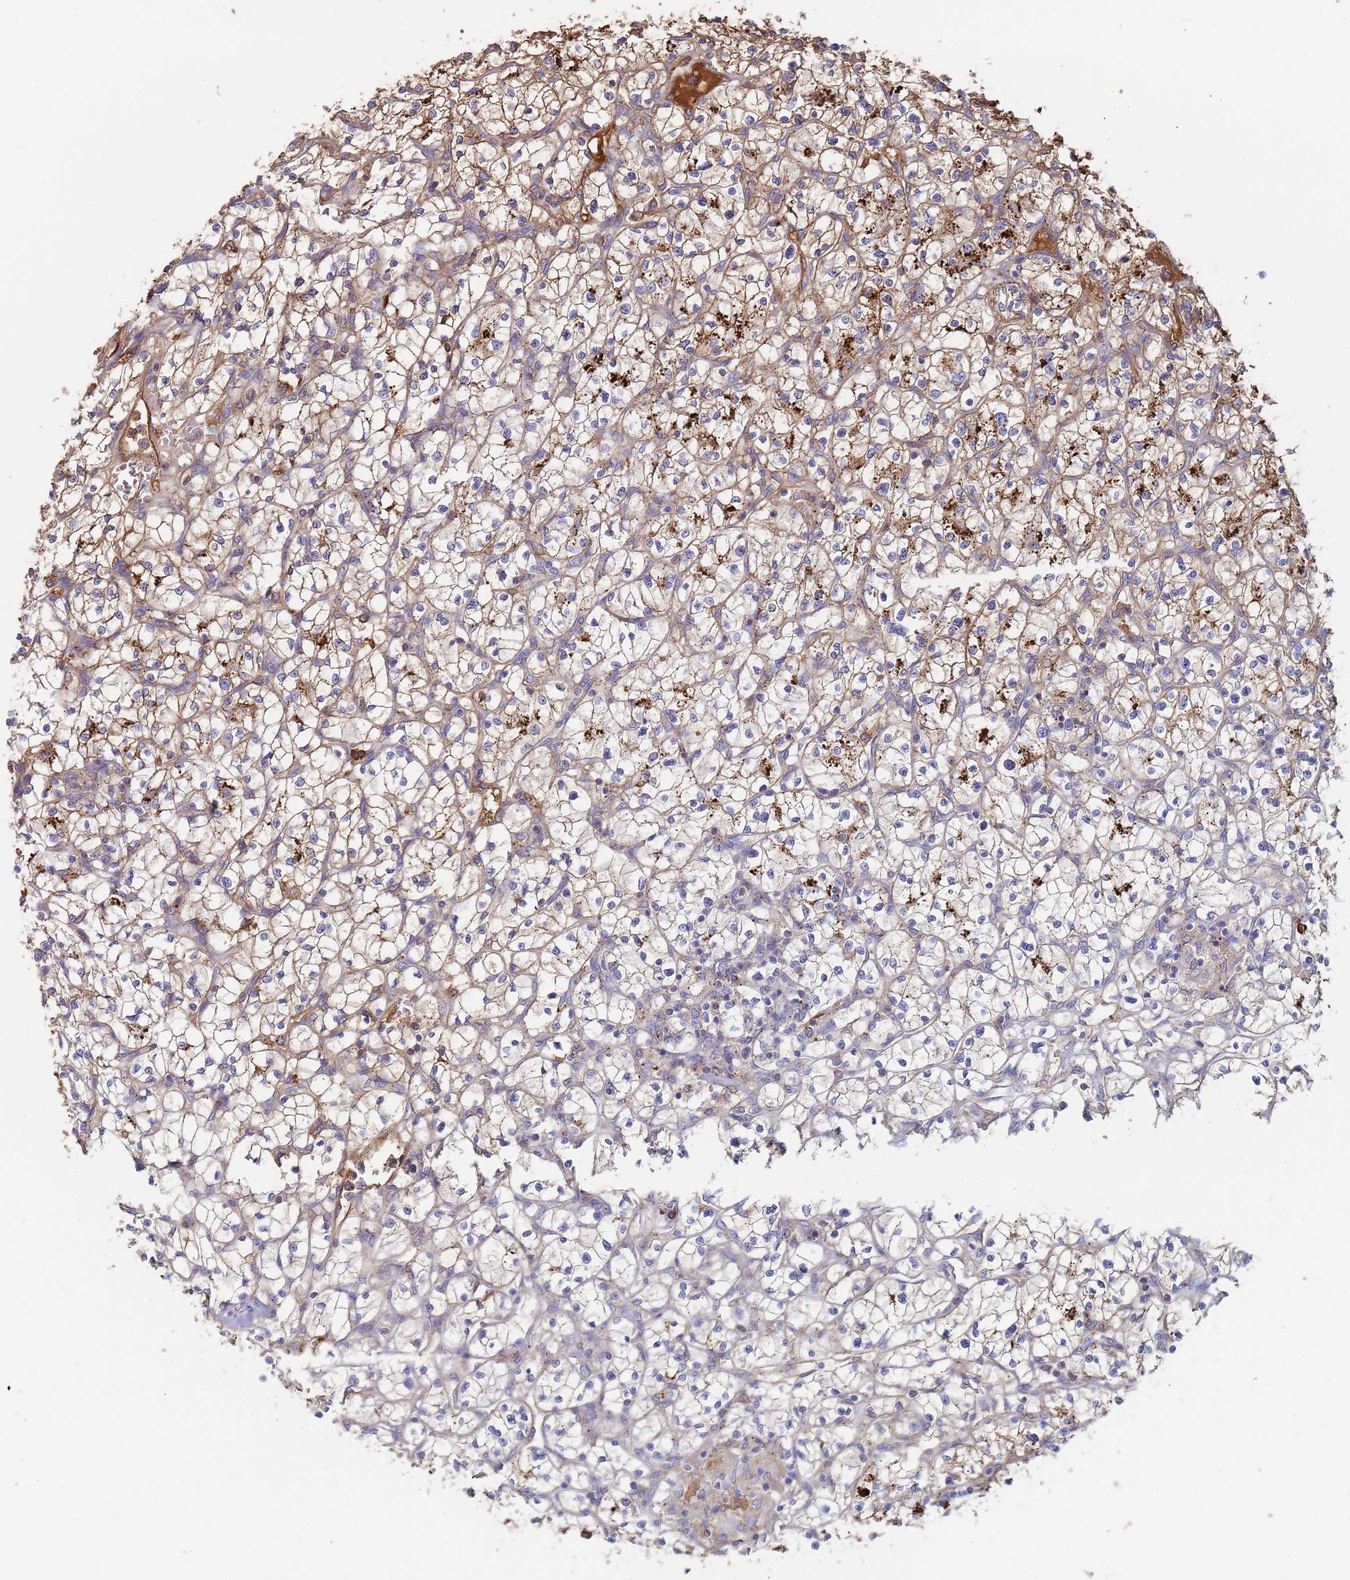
{"staining": {"intensity": "moderate", "quantity": ">75%", "location": "cytoplasmic/membranous"}, "tissue": "renal cancer", "cell_type": "Tumor cells", "image_type": "cancer", "snomed": [{"axis": "morphology", "description": "Adenocarcinoma, NOS"}, {"axis": "topography", "description": "Kidney"}], "caption": "Immunohistochemical staining of renal cancer demonstrates medium levels of moderate cytoplasmic/membranous protein positivity in approximately >75% of tumor cells.", "gene": "CYSLTR2", "patient": {"sex": "female", "age": 64}}